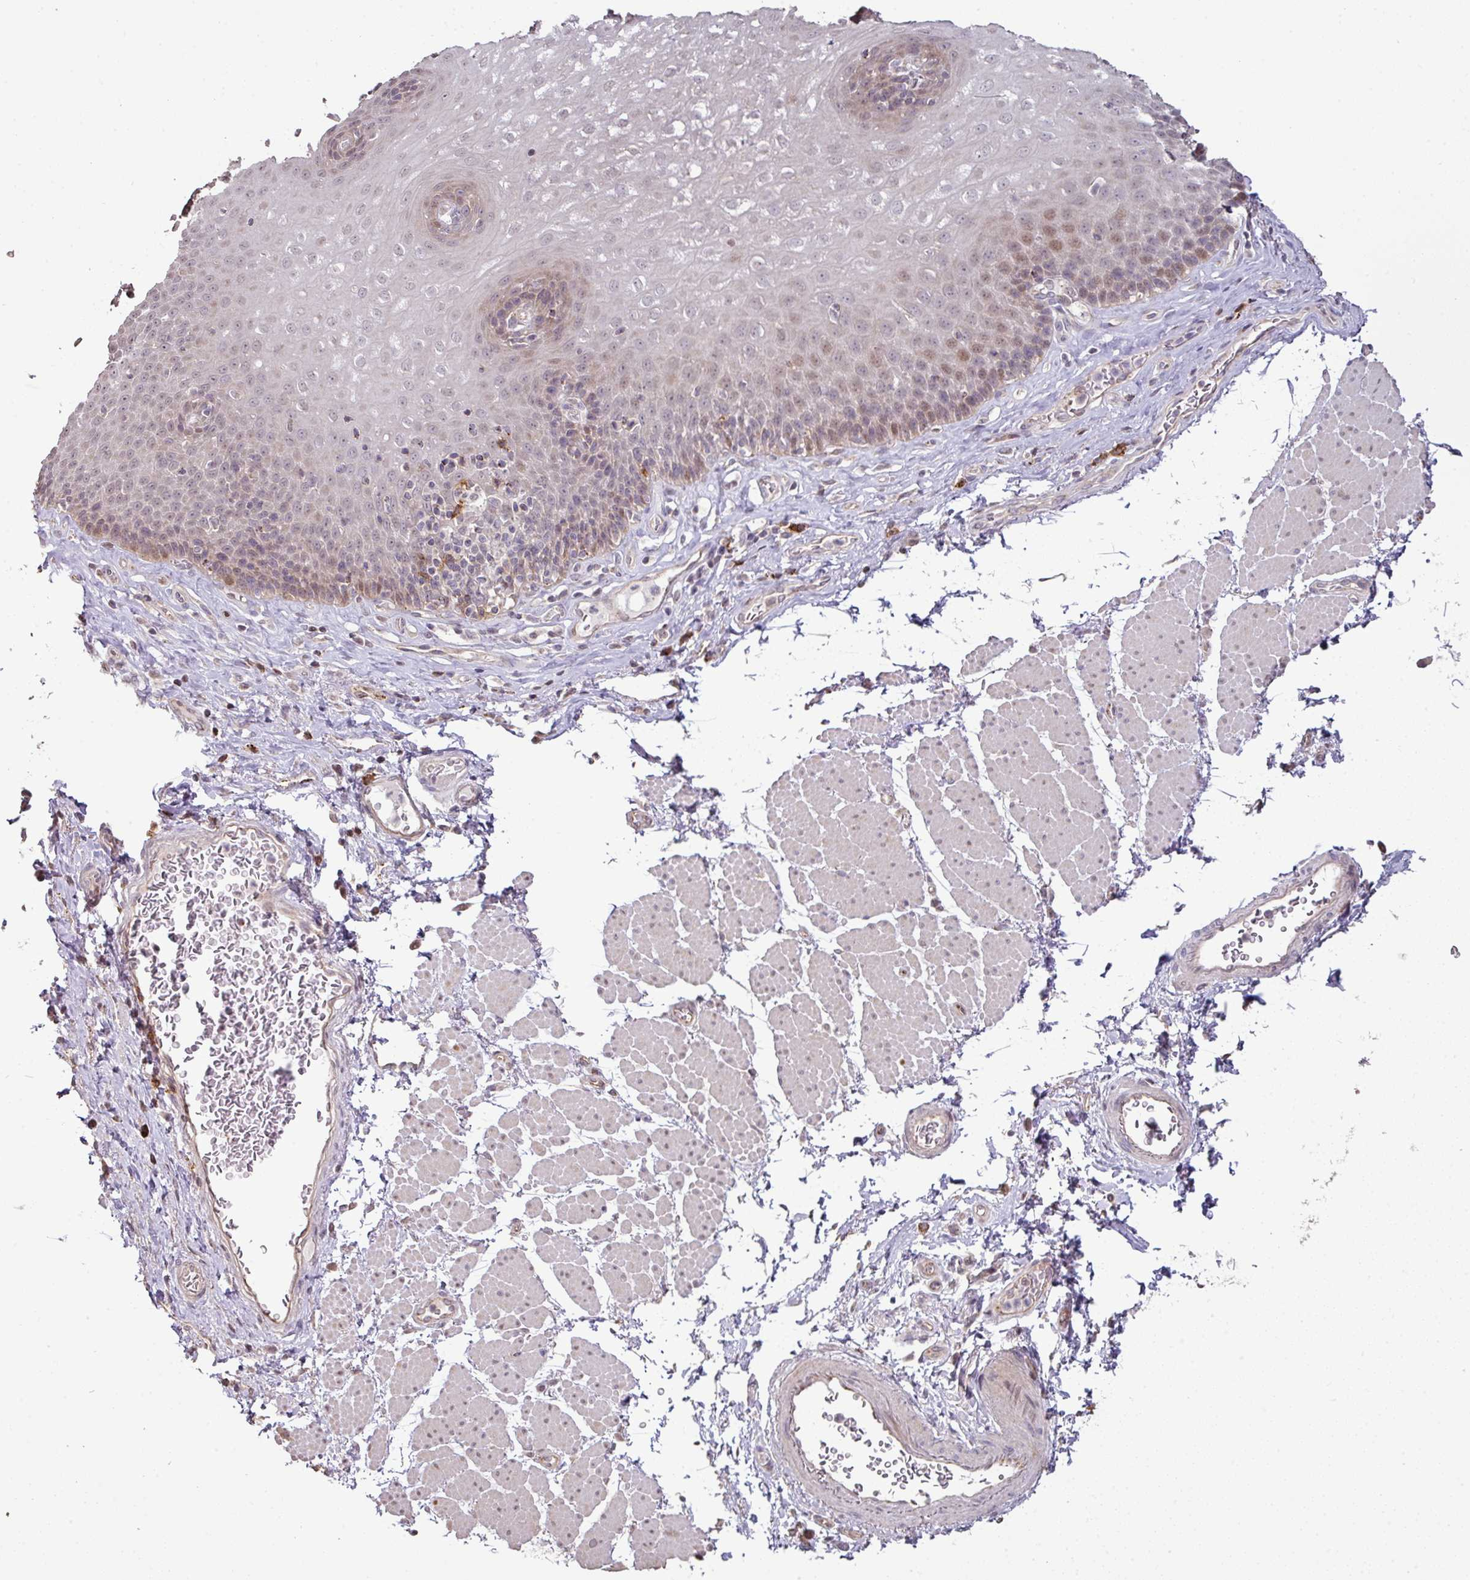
{"staining": {"intensity": "moderate", "quantity": "<25%", "location": "nuclear"}, "tissue": "esophagus", "cell_type": "Squamous epithelial cells", "image_type": "normal", "snomed": [{"axis": "morphology", "description": "Normal tissue, NOS"}, {"axis": "topography", "description": "Esophagus"}], "caption": "Protein staining shows moderate nuclear expression in approximately <25% of squamous epithelial cells in normal esophagus.", "gene": "CXCR5", "patient": {"sex": "female", "age": 66}}